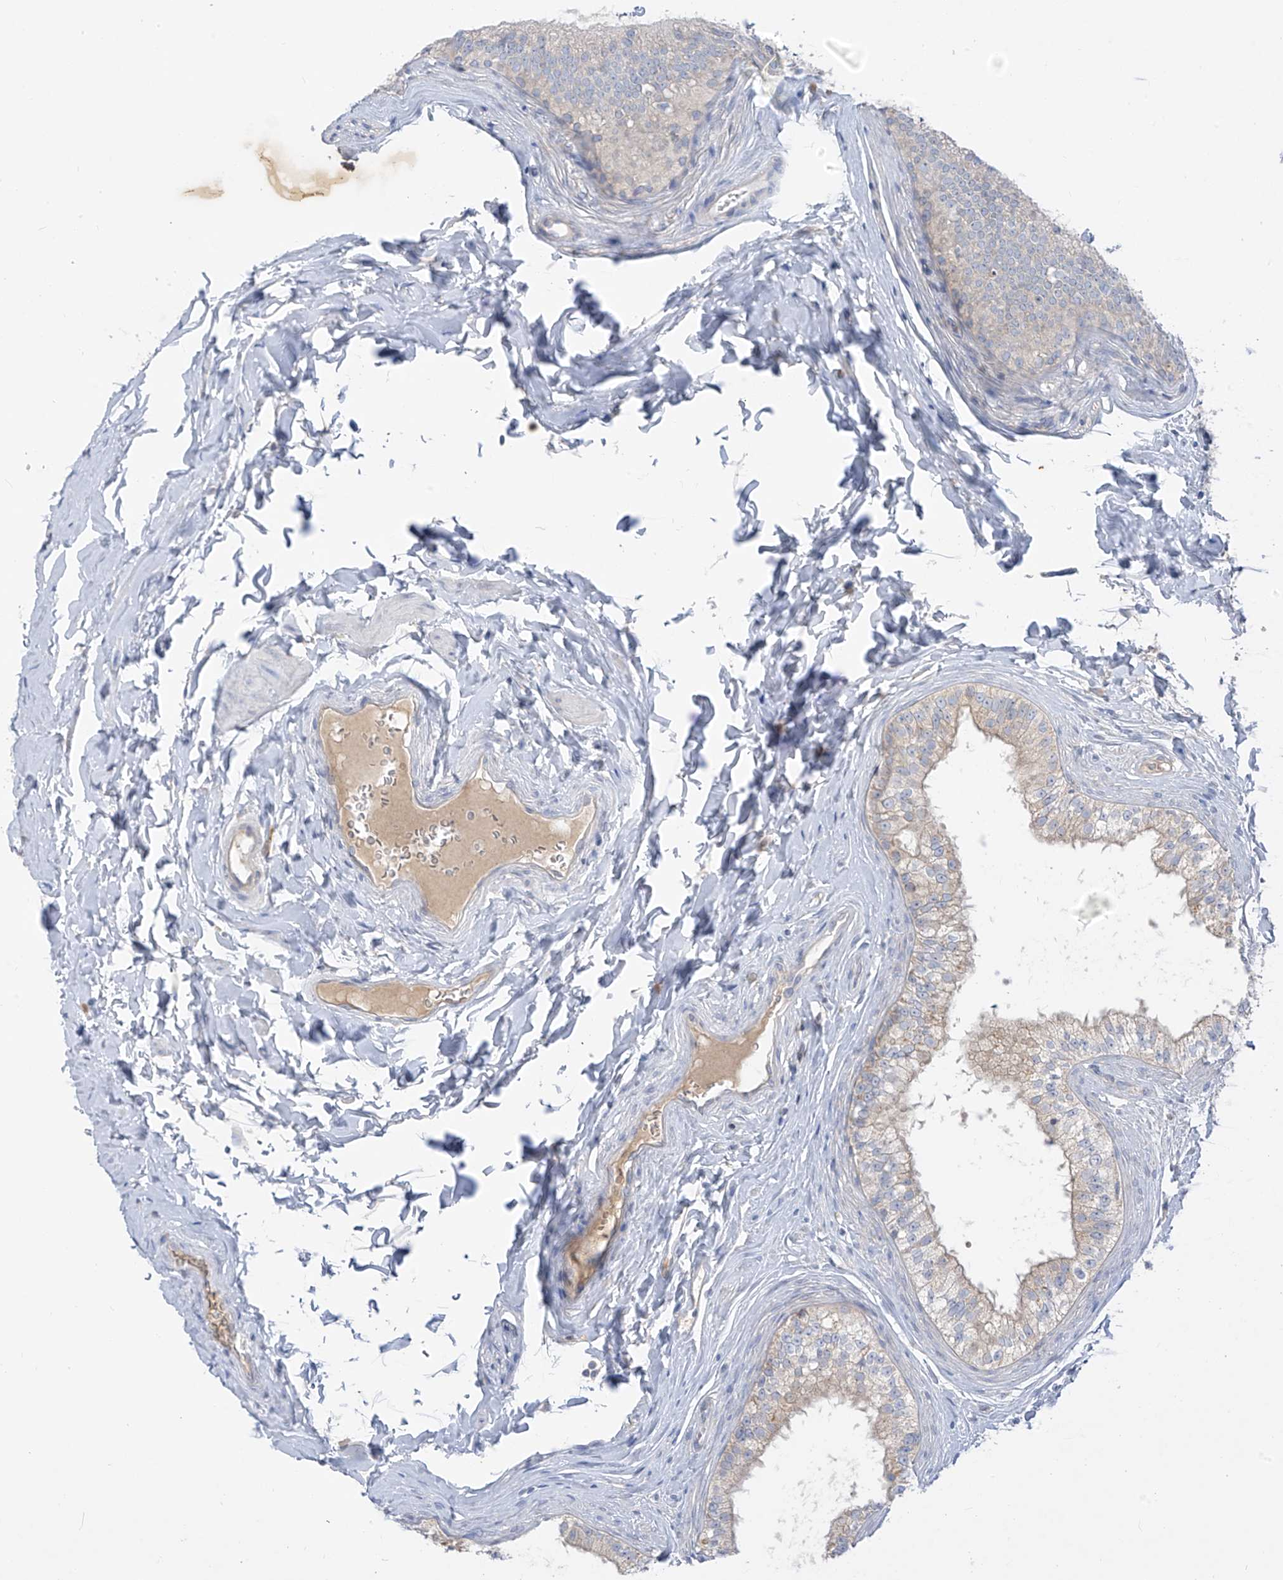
{"staining": {"intensity": "weak", "quantity": "<25%", "location": "cytoplasmic/membranous"}, "tissue": "epididymis", "cell_type": "Glandular cells", "image_type": "normal", "snomed": [{"axis": "morphology", "description": "Normal tissue, NOS"}, {"axis": "topography", "description": "Epididymis"}], "caption": "IHC of benign human epididymis demonstrates no positivity in glandular cells. (DAB (3,3'-diaminobenzidine) immunohistochemistry, high magnification).", "gene": "DGKQ", "patient": {"sex": "male", "age": 29}}